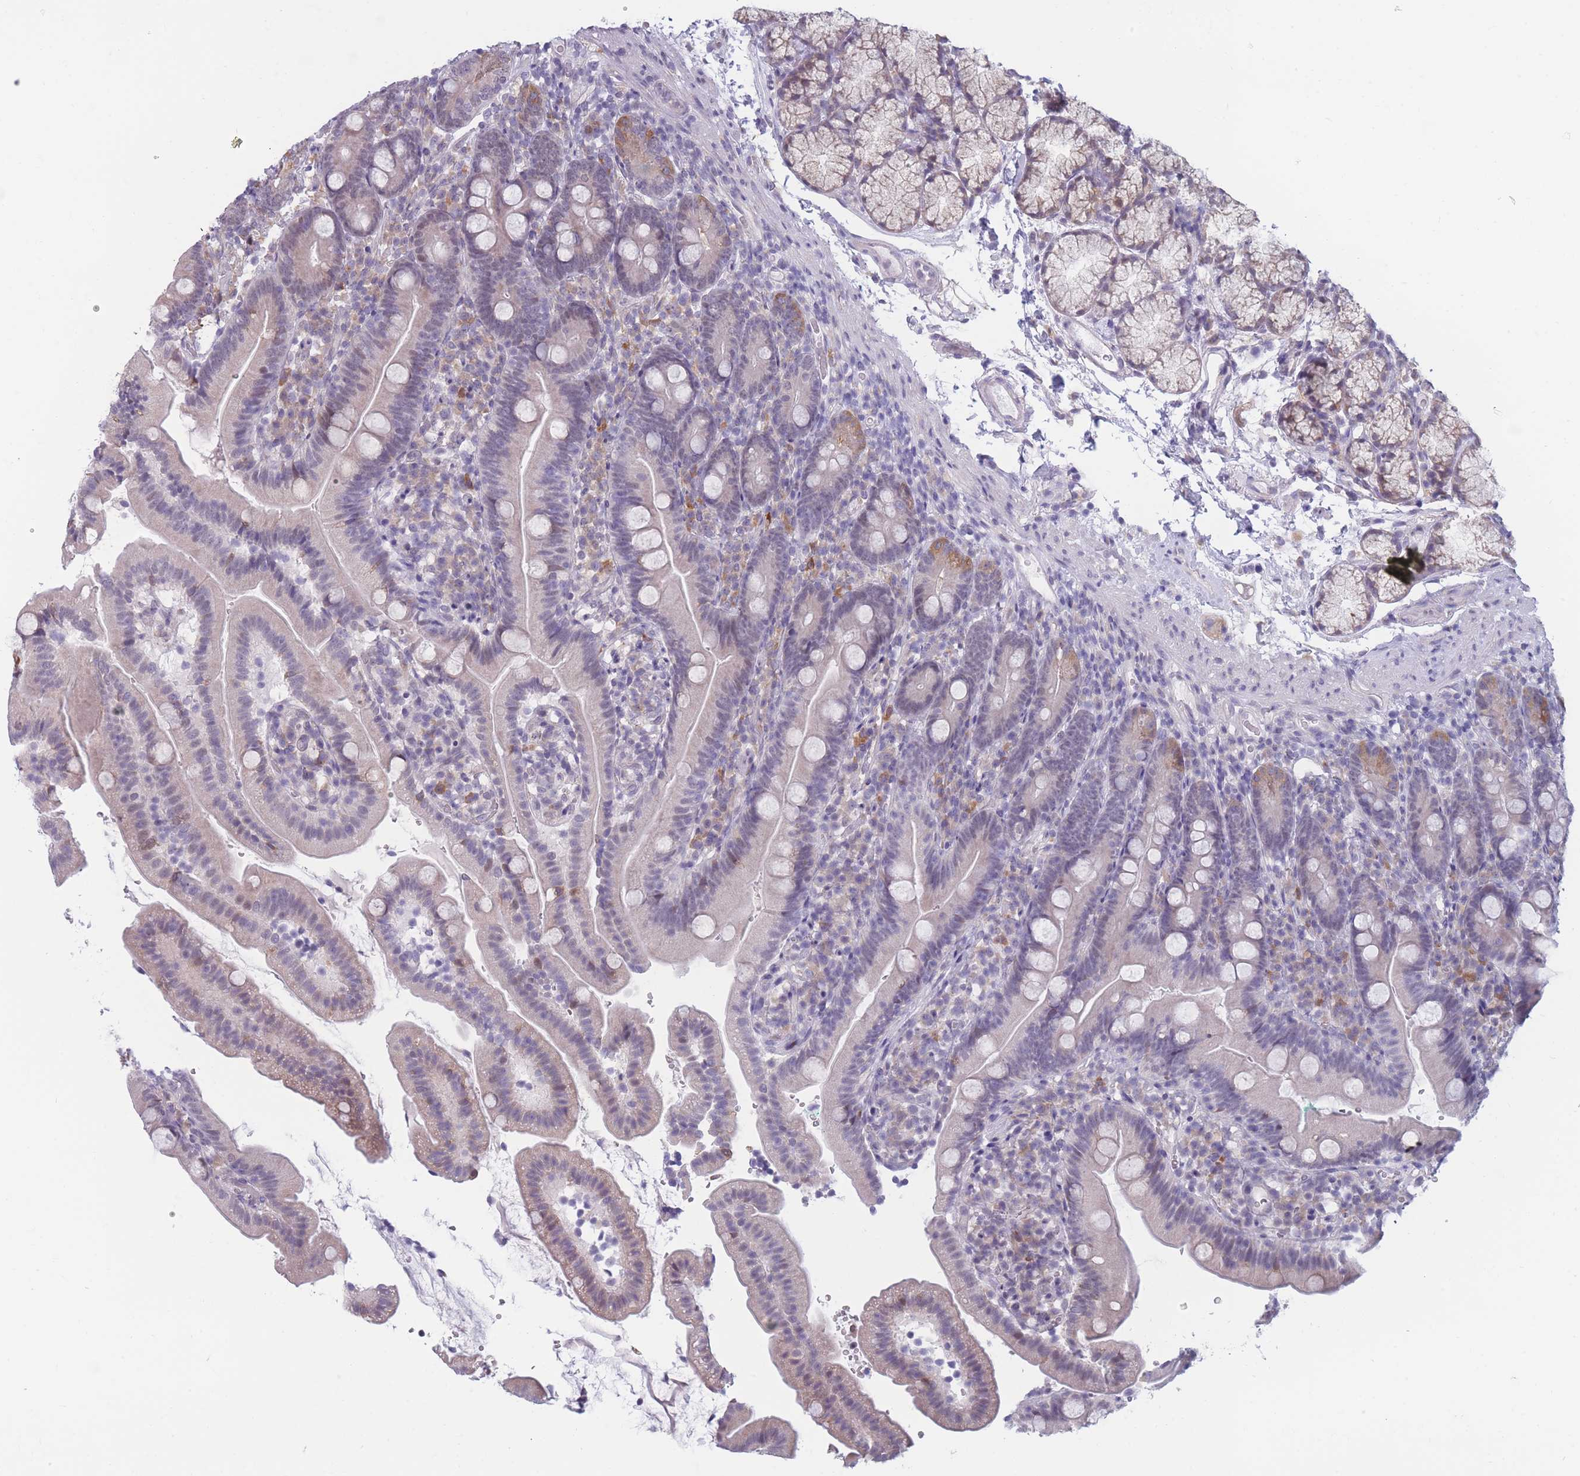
{"staining": {"intensity": "weak", "quantity": "<25%", "location": "cytoplasmic/membranous"}, "tissue": "duodenum", "cell_type": "Glandular cells", "image_type": "normal", "snomed": [{"axis": "morphology", "description": "Normal tissue, NOS"}, {"axis": "topography", "description": "Duodenum"}], "caption": "The histopathology image reveals no staining of glandular cells in unremarkable duodenum.", "gene": "COL27A1", "patient": {"sex": "female", "age": 67}}